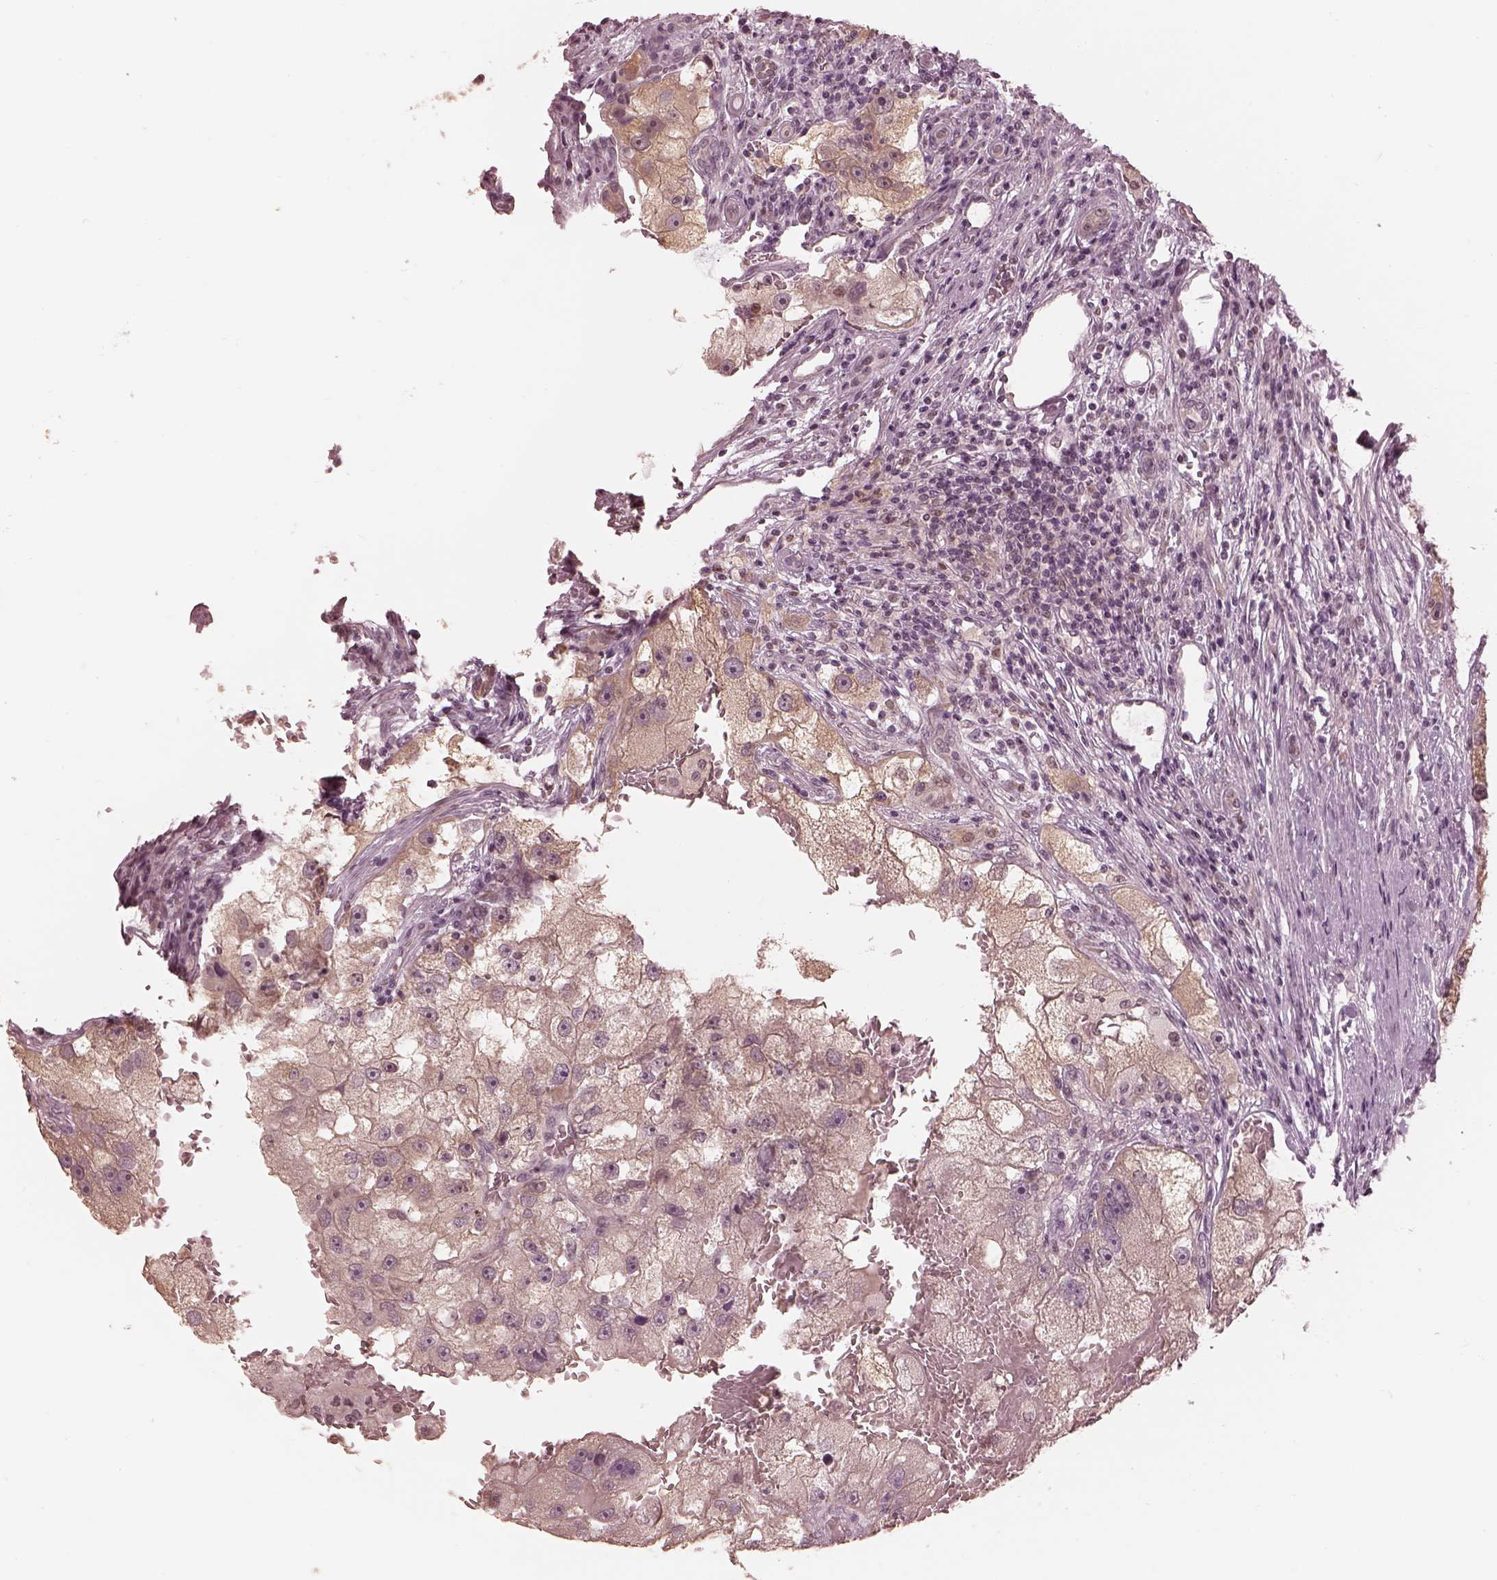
{"staining": {"intensity": "weak", "quantity": ">75%", "location": "cytoplasmic/membranous"}, "tissue": "renal cancer", "cell_type": "Tumor cells", "image_type": "cancer", "snomed": [{"axis": "morphology", "description": "Adenocarcinoma, NOS"}, {"axis": "topography", "description": "Kidney"}], "caption": "Brown immunohistochemical staining in human renal adenocarcinoma shows weak cytoplasmic/membranous positivity in about >75% of tumor cells. (Stains: DAB in brown, nuclei in blue, Microscopy: brightfield microscopy at high magnification).", "gene": "IQCG", "patient": {"sex": "male", "age": 63}}